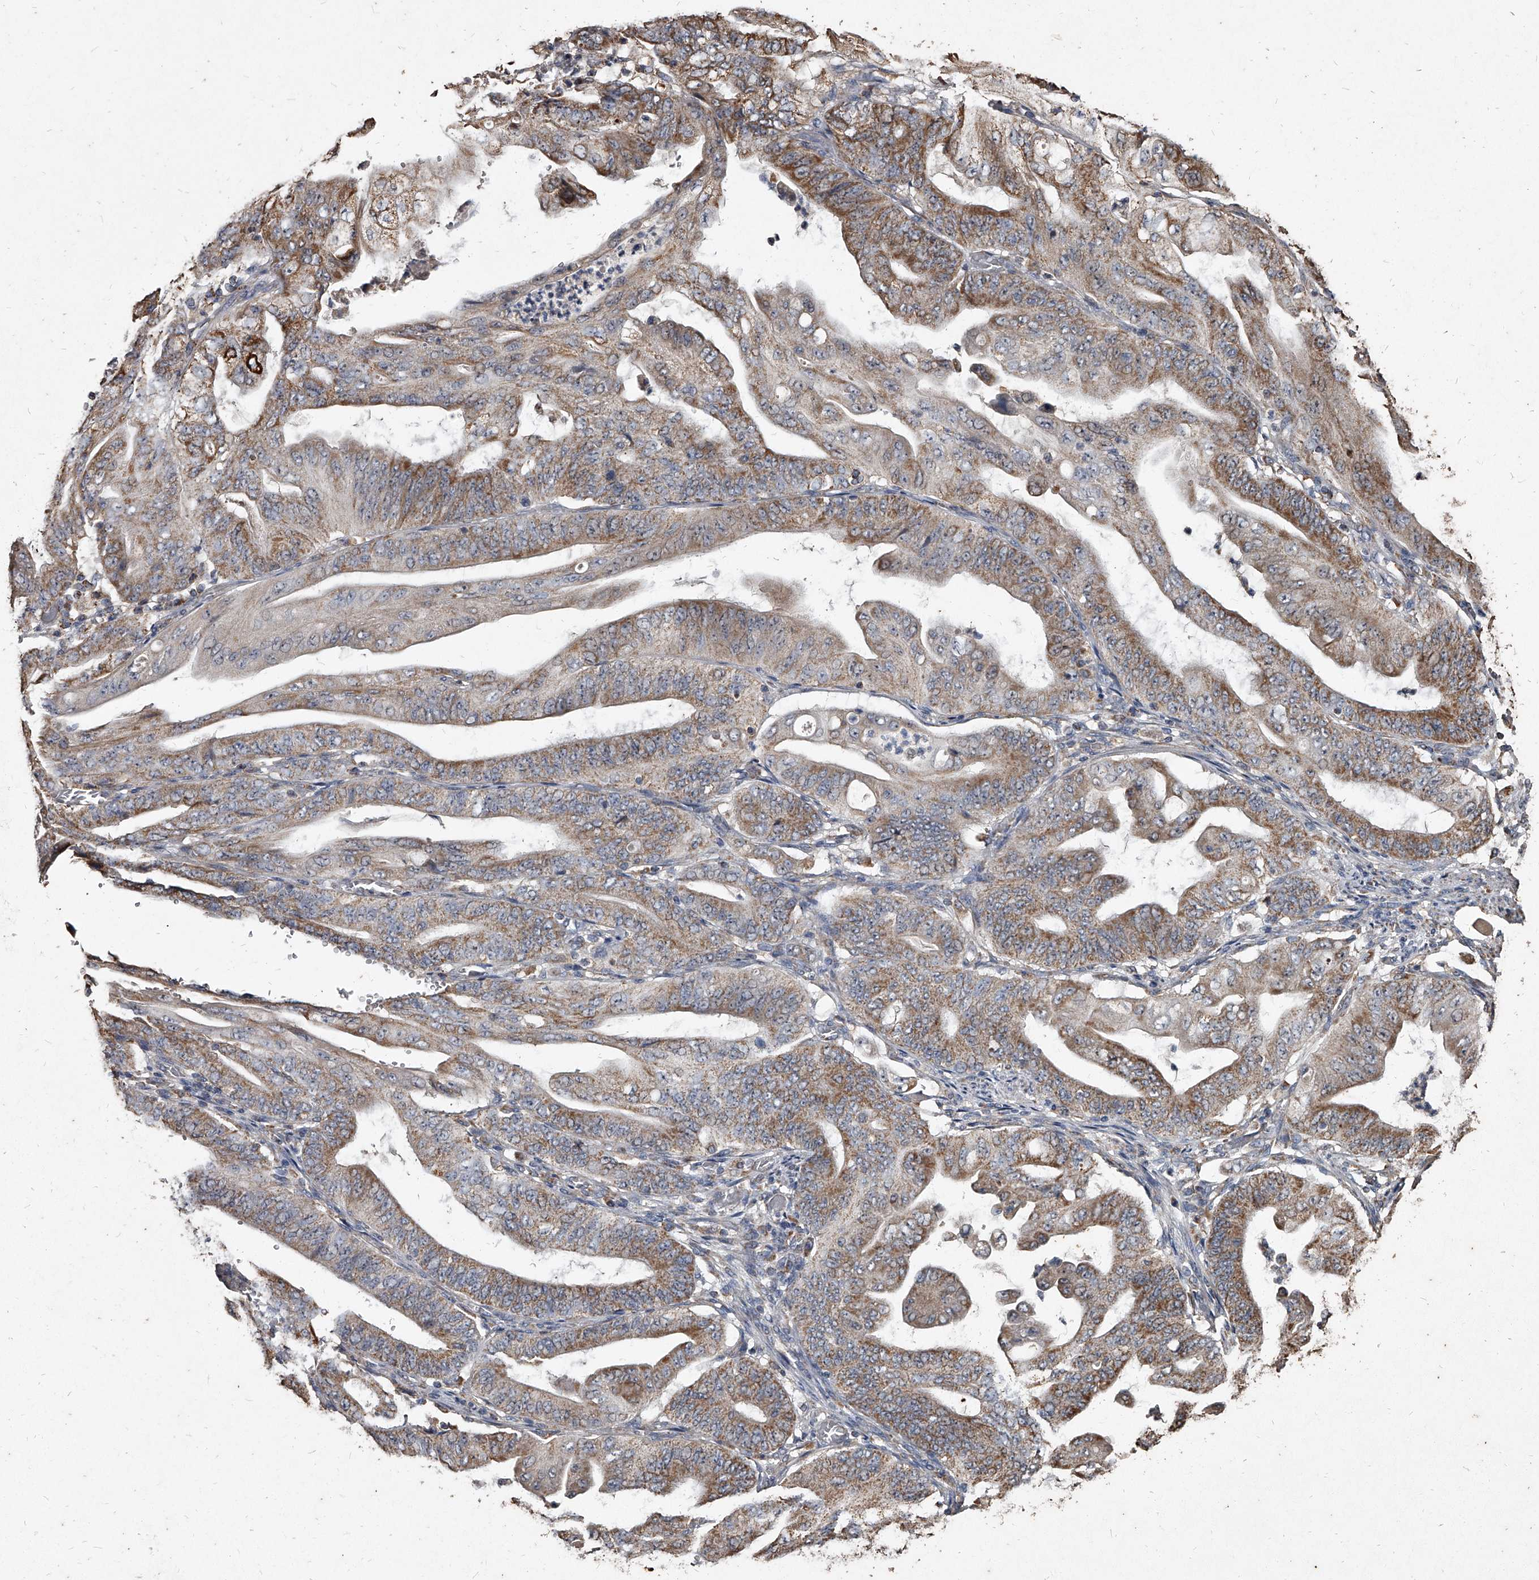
{"staining": {"intensity": "moderate", "quantity": ">75%", "location": "cytoplasmic/membranous"}, "tissue": "stomach cancer", "cell_type": "Tumor cells", "image_type": "cancer", "snomed": [{"axis": "morphology", "description": "Adenocarcinoma, NOS"}, {"axis": "topography", "description": "Stomach"}], "caption": "Protein expression analysis of adenocarcinoma (stomach) reveals moderate cytoplasmic/membranous staining in approximately >75% of tumor cells.", "gene": "GPR183", "patient": {"sex": "female", "age": 73}}